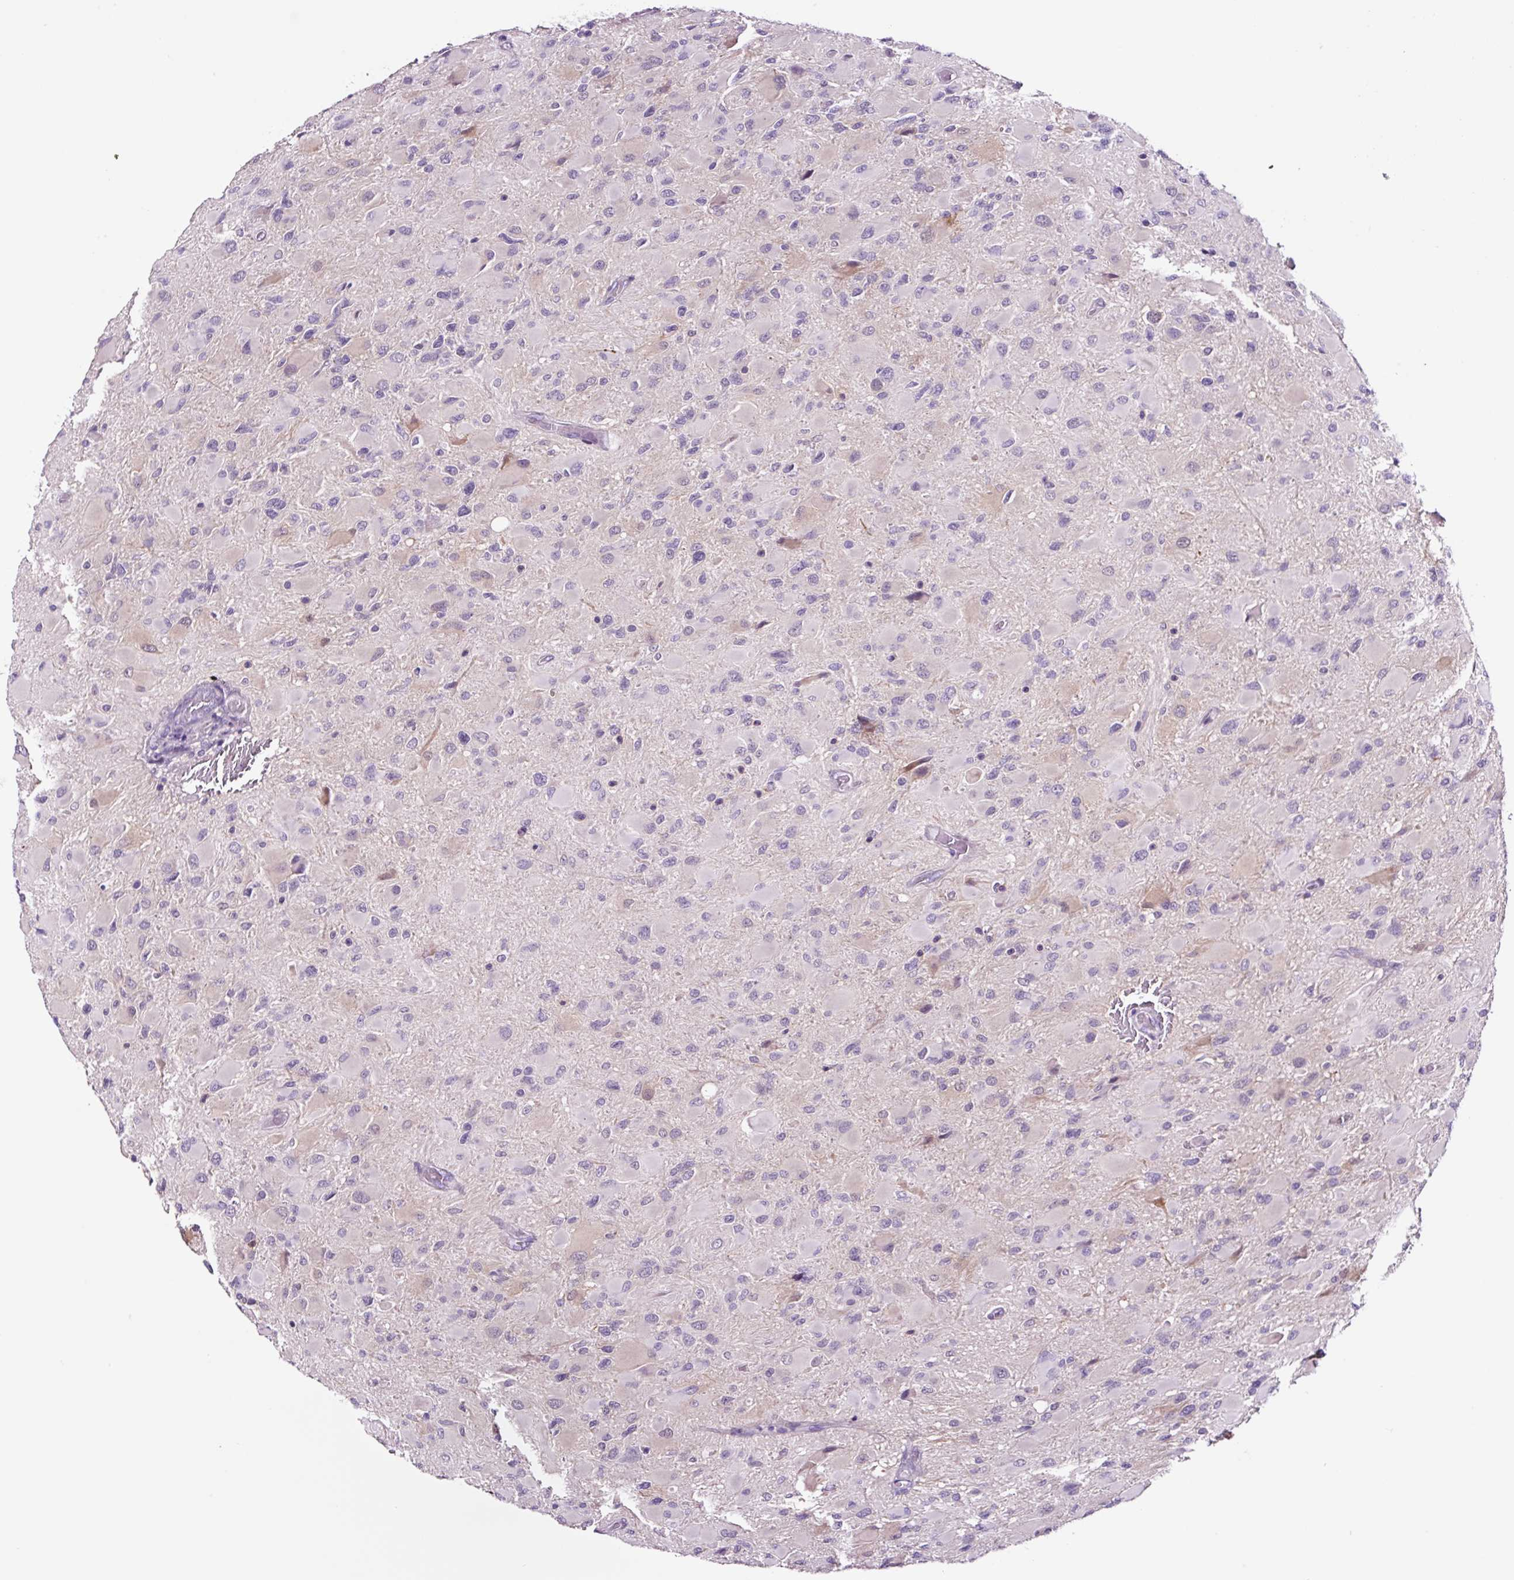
{"staining": {"intensity": "negative", "quantity": "none", "location": "none"}, "tissue": "glioma", "cell_type": "Tumor cells", "image_type": "cancer", "snomed": [{"axis": "morphology", "description": "Glioma, malignant, High grade"}, {"axis": "topography", "description": "Cerebral cortex"}], "caption": "Immunohistochemistry (IHC) image of neoplastic tissue: human glioma stained with DAB exhibits no significant protein expression in tumor cells. (Stains: DAB (3,3'-diaminobenzidine) immunohistochemistry with hematoxylin counter stain, Microscopy: brightfield microscopy at high magnification).", "gene": "TAFA3", "patient": {"sex": "female", "age": 36}}